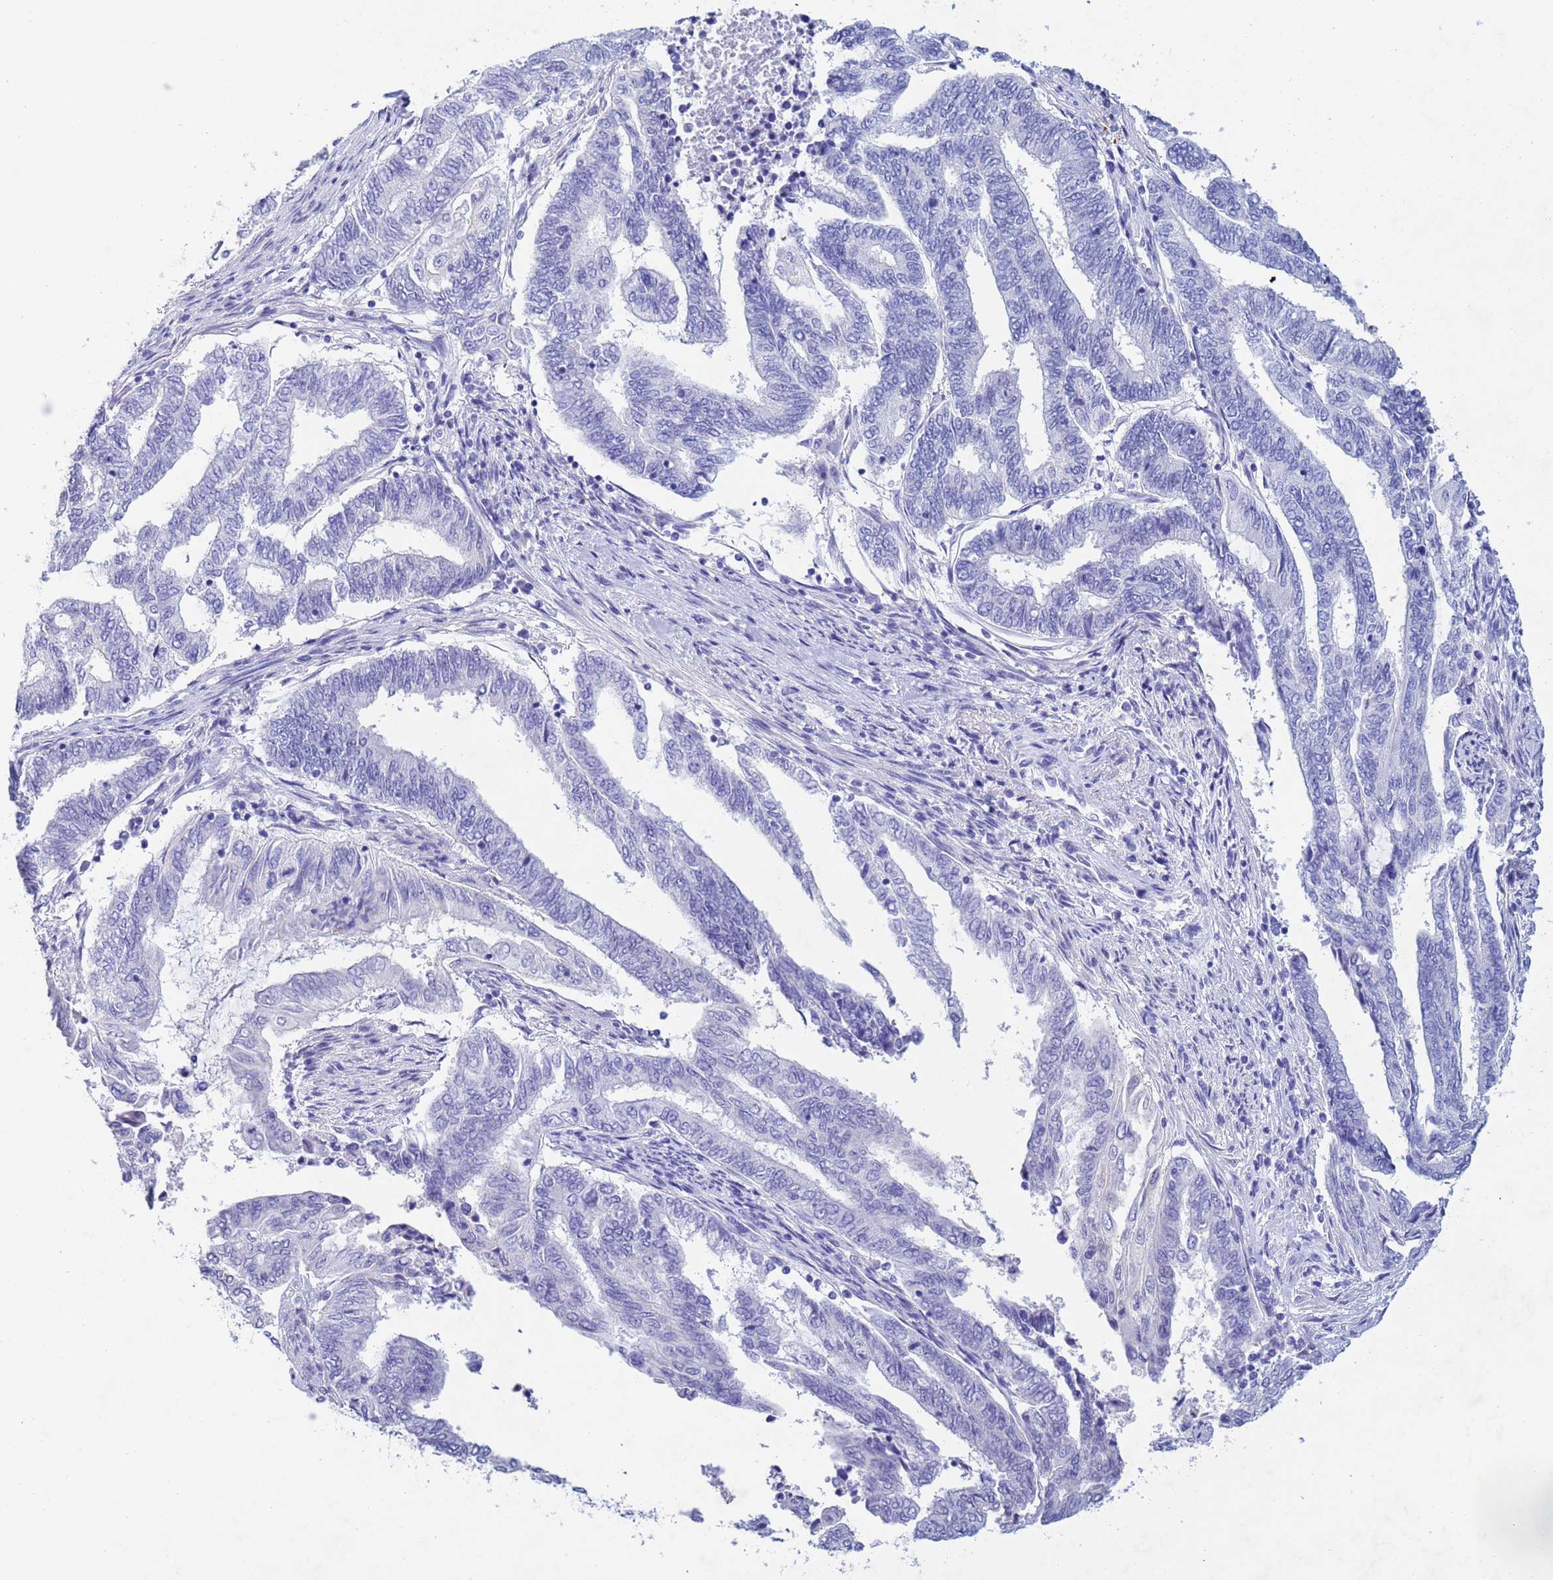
{"staining": {"intensity": "negative", "quantity": "none", "location": "none"}, "tissue": "endometrial cancer", "cell_type": "Tumor cells", "image_type": "cancer", "snomed": [{"axis": "morphology", "description": "Adenocarcinoma, NOS"}, {"axis": "topography", "description": "Uterus"}, {"axis": "topography", "description": "Endometrium"}], "caption": "The photomicrograph exhibits no significant staining in tumor cells of endometrial cancer (adenocarcinoma).", "gene": "CSTB", "patient": {"sex": "female", "age": 70}}